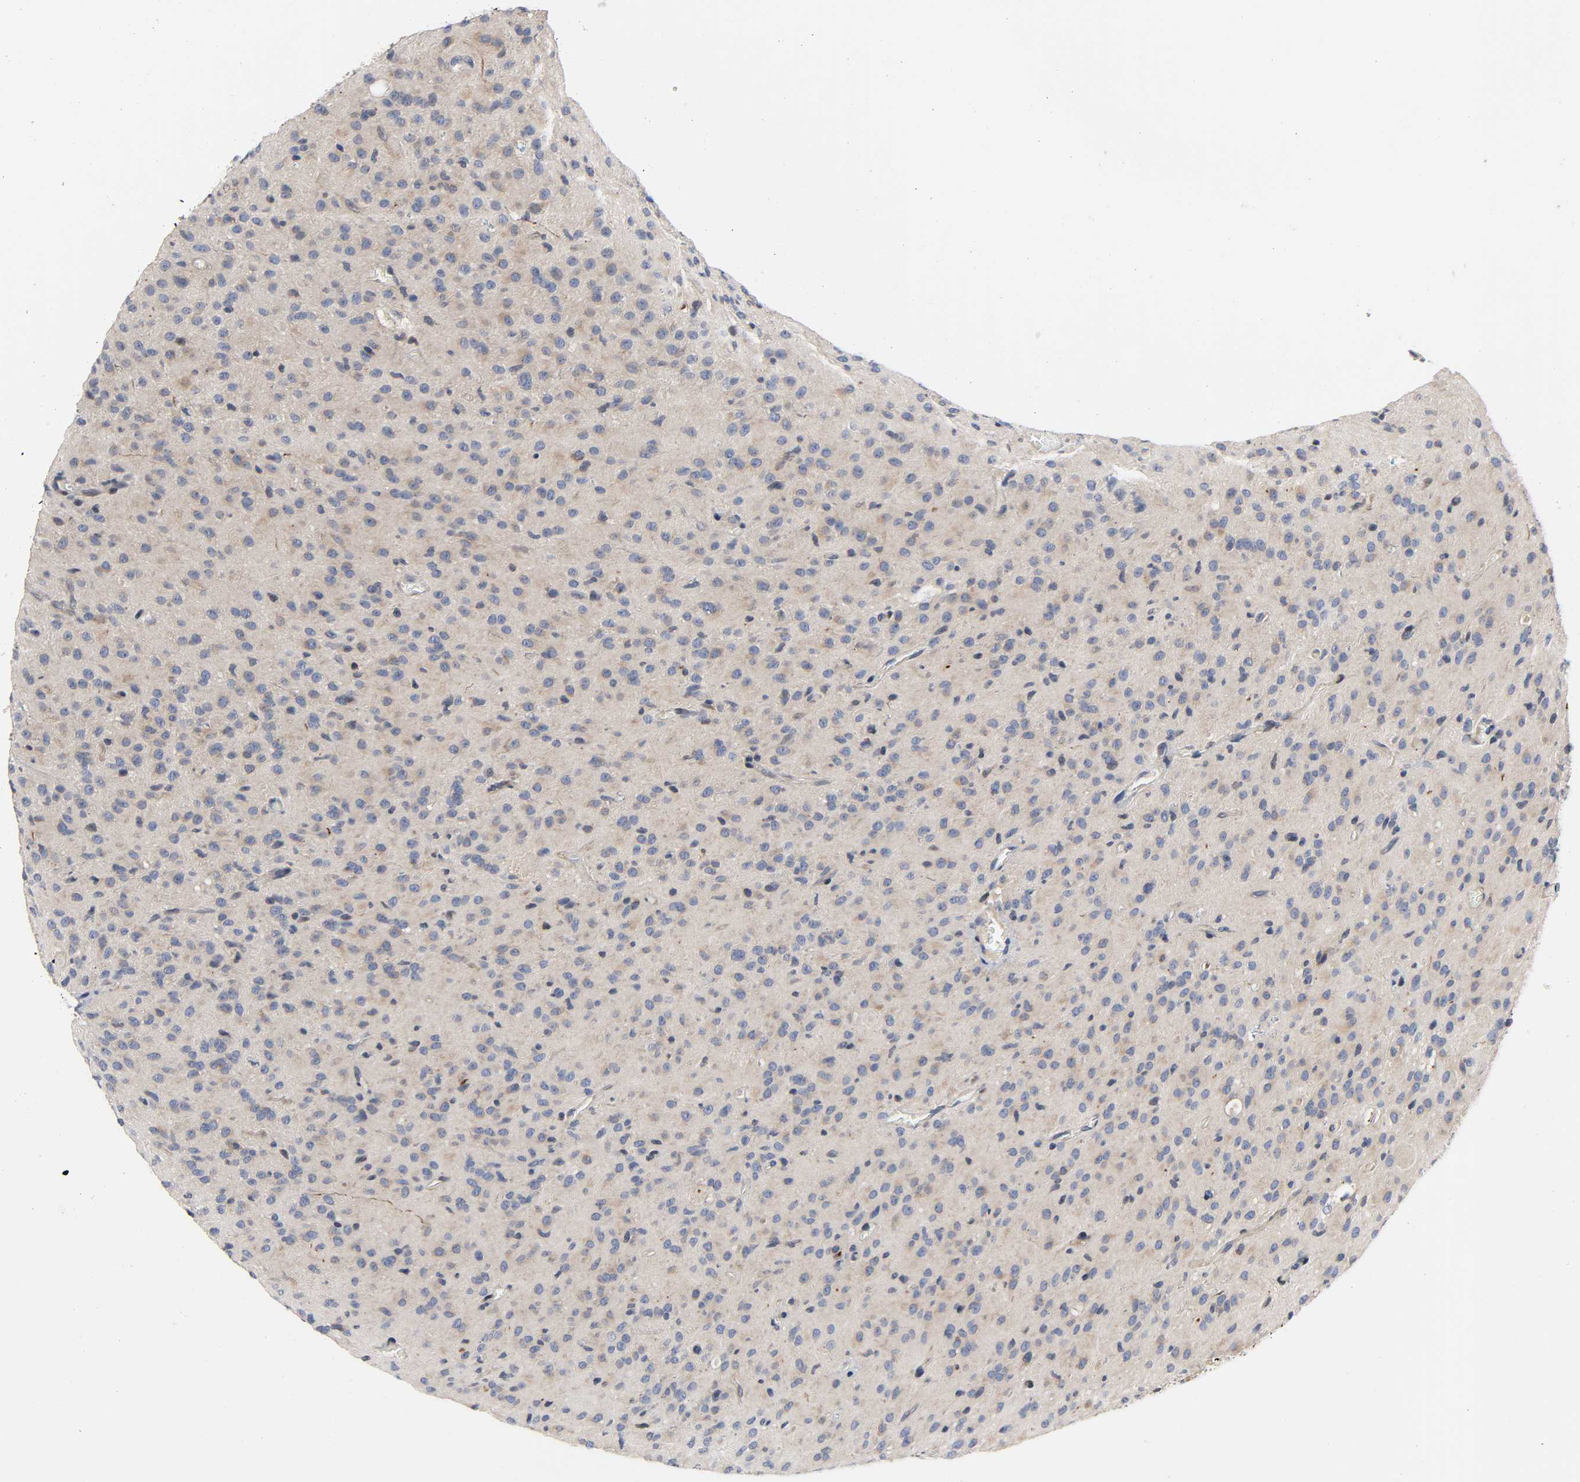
{"staining": {"intensity": "moderate", "quantity": "25%-75%", "location": "cytoplasmic/membranous"}, "tissue": "glioma", "cell_type": "Tumor cells", "image_type": "cancer", "snomed": [{"axis": "morphology", "description": "Glioma, malignant, High grade"}, {"axis": "topography", "description": "Brain"}], "caption": "Protein staining of malignant glioma (high-grade) tissue reveals moderate cytoplasmic/membranous positivity in approximately 25%-75% of tumor cells.", "gene": "ASB6", "patient": {"sex": "female", "age": 59}}